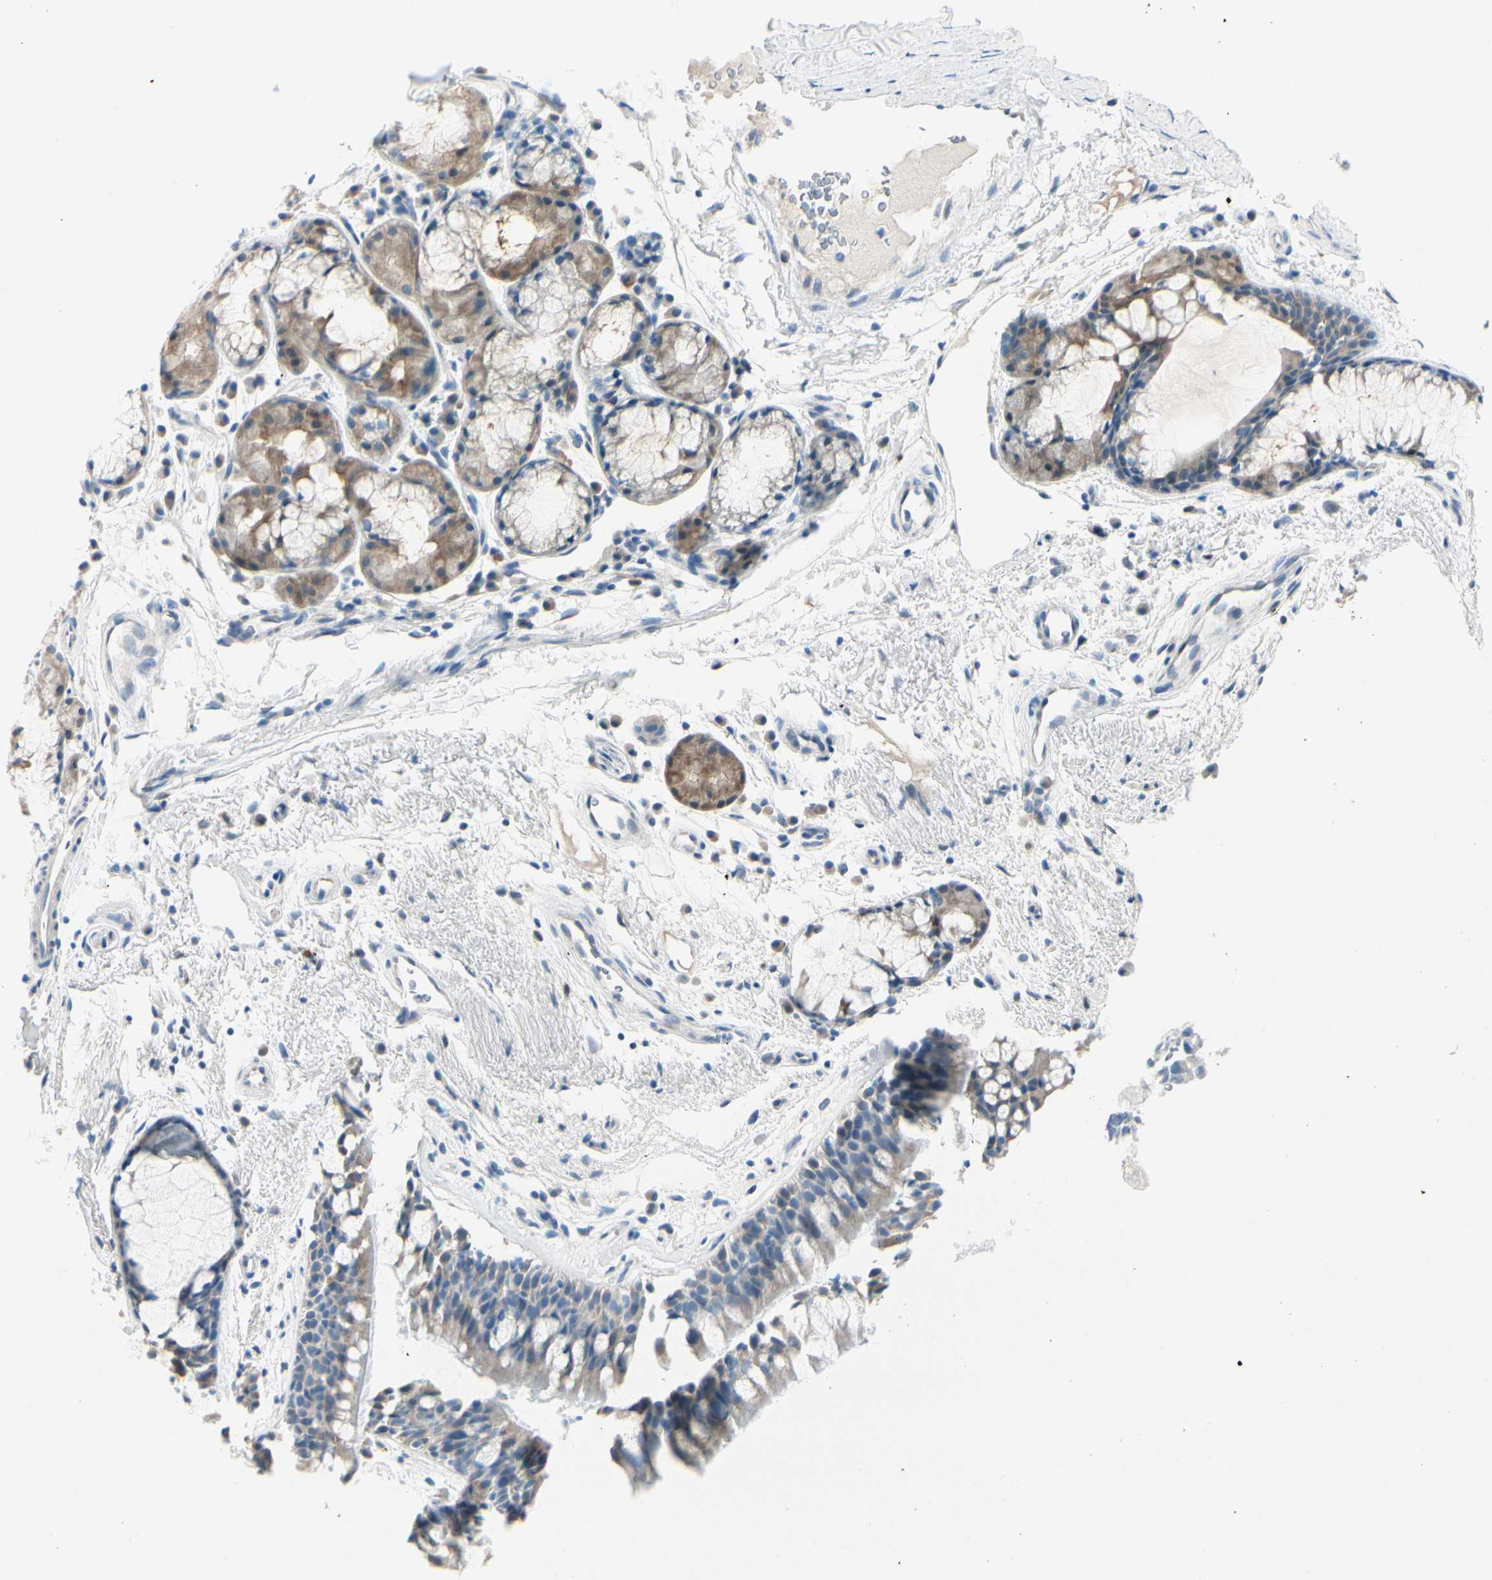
{"staining": {"intensity": "weak", "quantity": "<25%", "location": "cytoplasmic/membranous"}, "tissue": "bronchus", "cell_type": "Respiratory epithelial cells", "image_type": "normal", "snomed": [{"axis": "morphology", "description": "Normal tissue, NOS"}, {"axis": "topography", "description": "Bronchus"}], "caption": "The immunohistochemistry micrograph has no significant expression in respiratory epithelial cells of bronchus.", "gene": "PEBP1", "patient": {"sex": "female", "age": 54}}